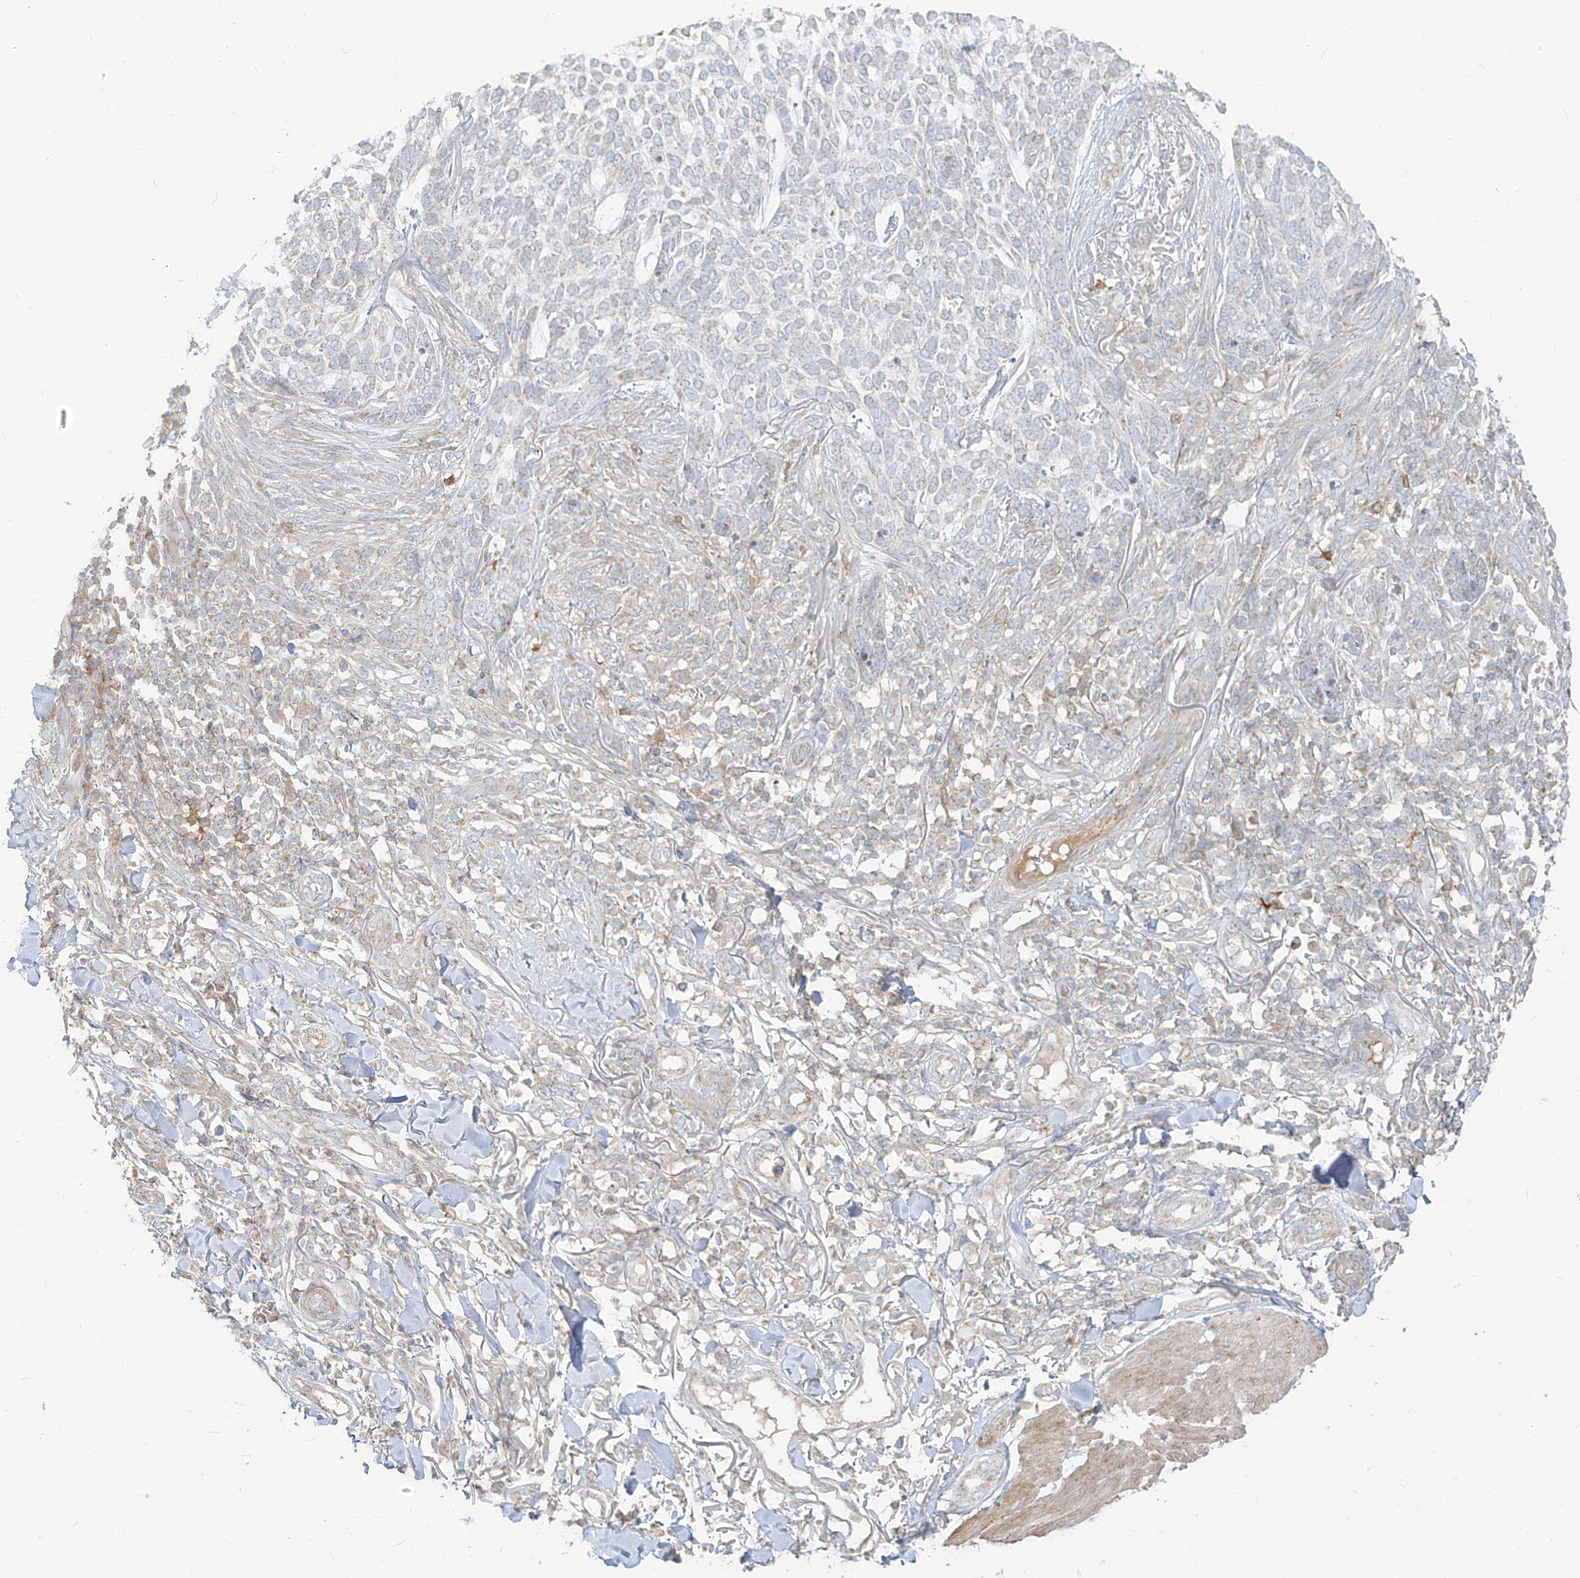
{"staining": {"intensity": "negative", "quantity": "none", "location": "none"}, "tissue": "skin cancer", "cell_type": "Tumor cells", "image_type": "cancer", "snomed": [{"axis": "morphology", "description": "Basal cell carcinoma"}, {"axis": "topography", "description": "Skin"}], "caption": "Immunohistochemistry image of neoplastic tissue: human basal cell carcinoma (skin) stained with DAB exhibits no significant protein expression in tumor cells.", "gene": "ZIM3", "patient": {"sex": "female", "age": 64}}